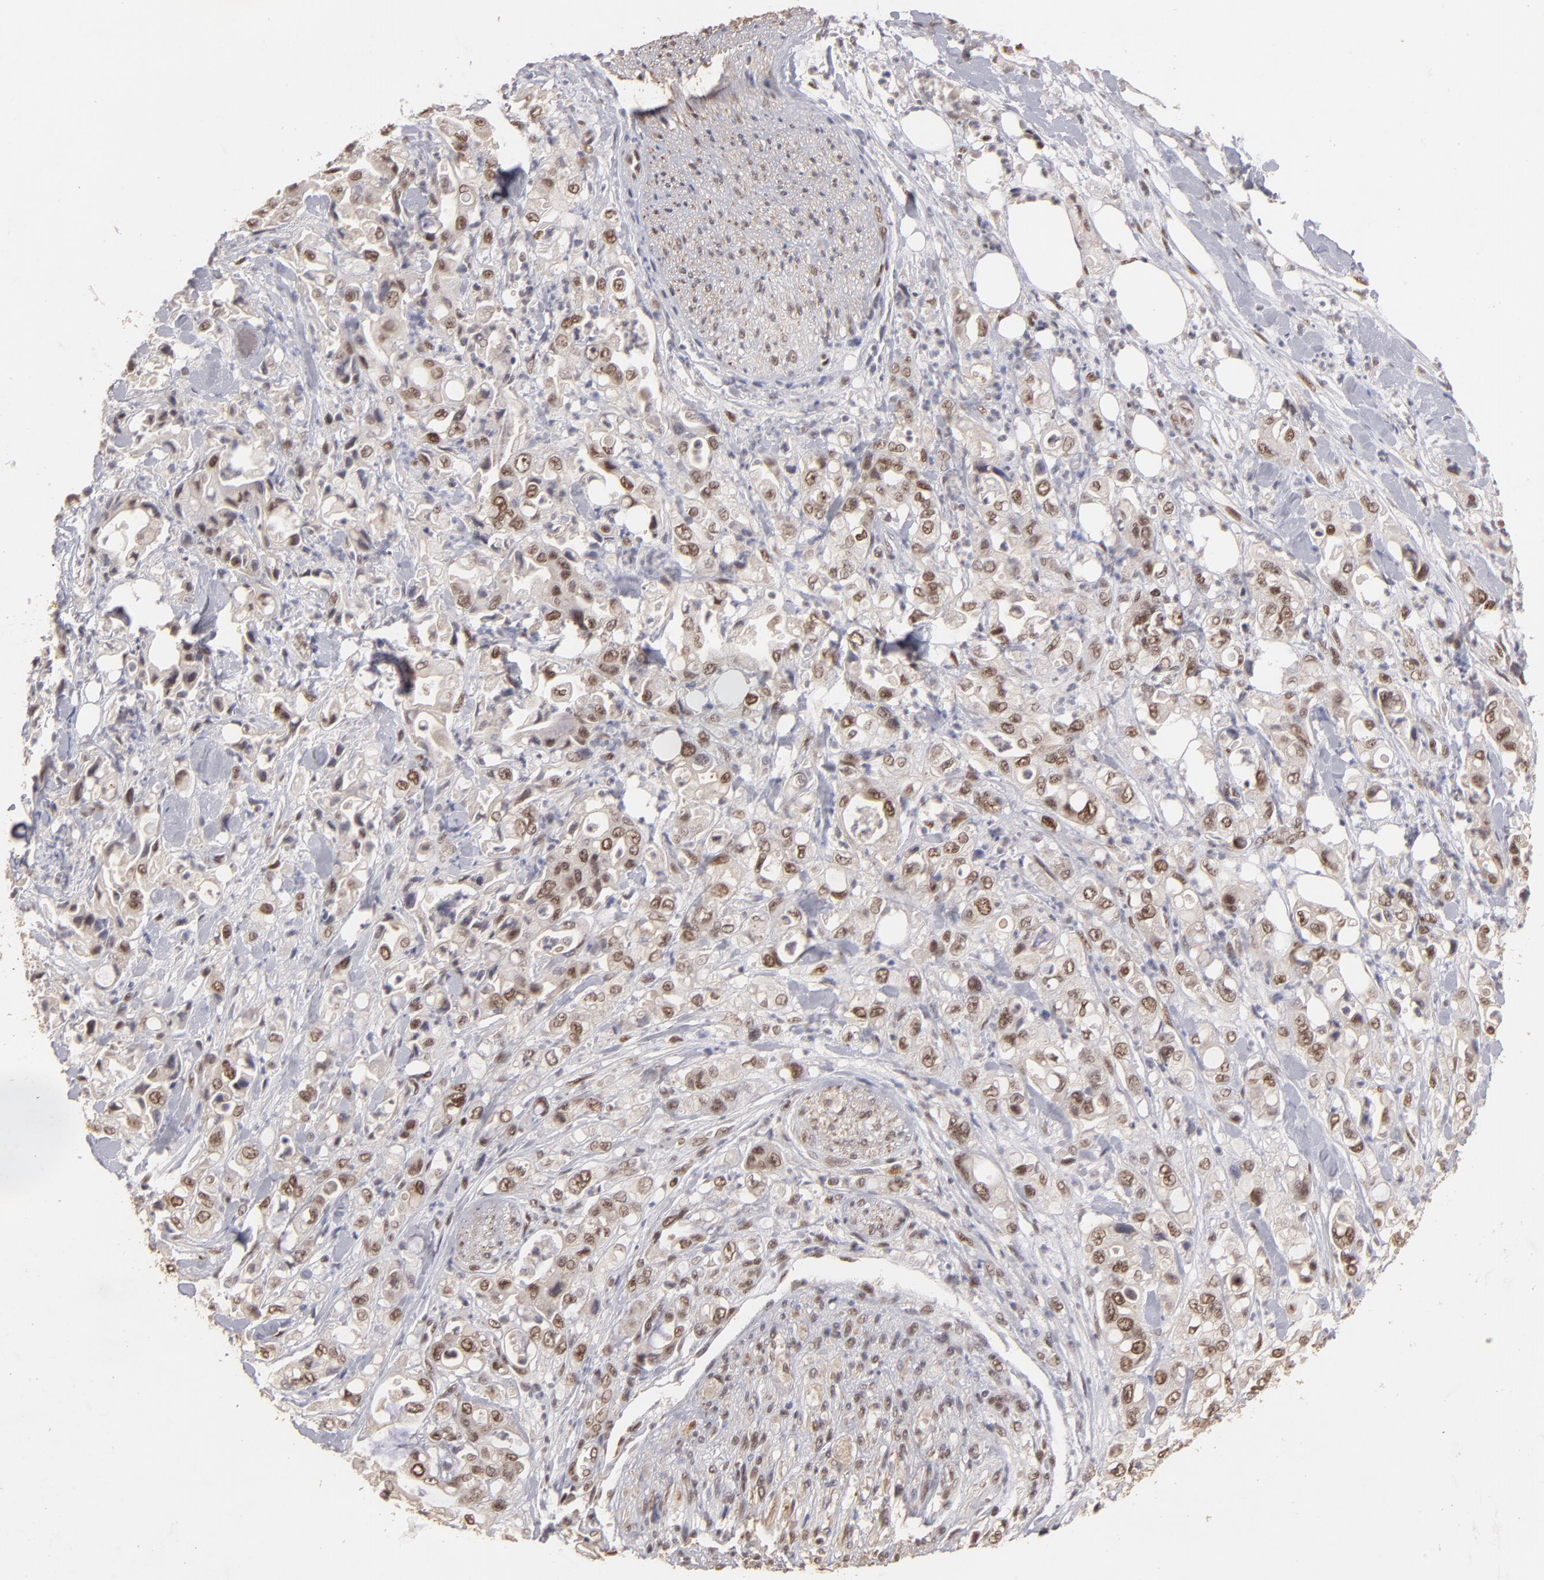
{"staining": {"intensity": "moderate", "quantity": ">75%", "location": "cytoplasmic/membranous,nuclear"}, "tissue": "pancreatic cancer", "cell_type": "Tumor cells", "image_type": "cancer", "snomed": [{"axis": "morphology", "description": "Adenocarcinoma, NOS"}, {"axis": "topography", "description": "Pancreas"}], "caption": "Immunohistochemical staining of pancreatic cancer displays moderate cytoplasmic/membranous and nuclear protein positivity in approximately >75% of tumor cells.", "gene": "CLOCK", "patient": {"sex": "male", "age": 70}}